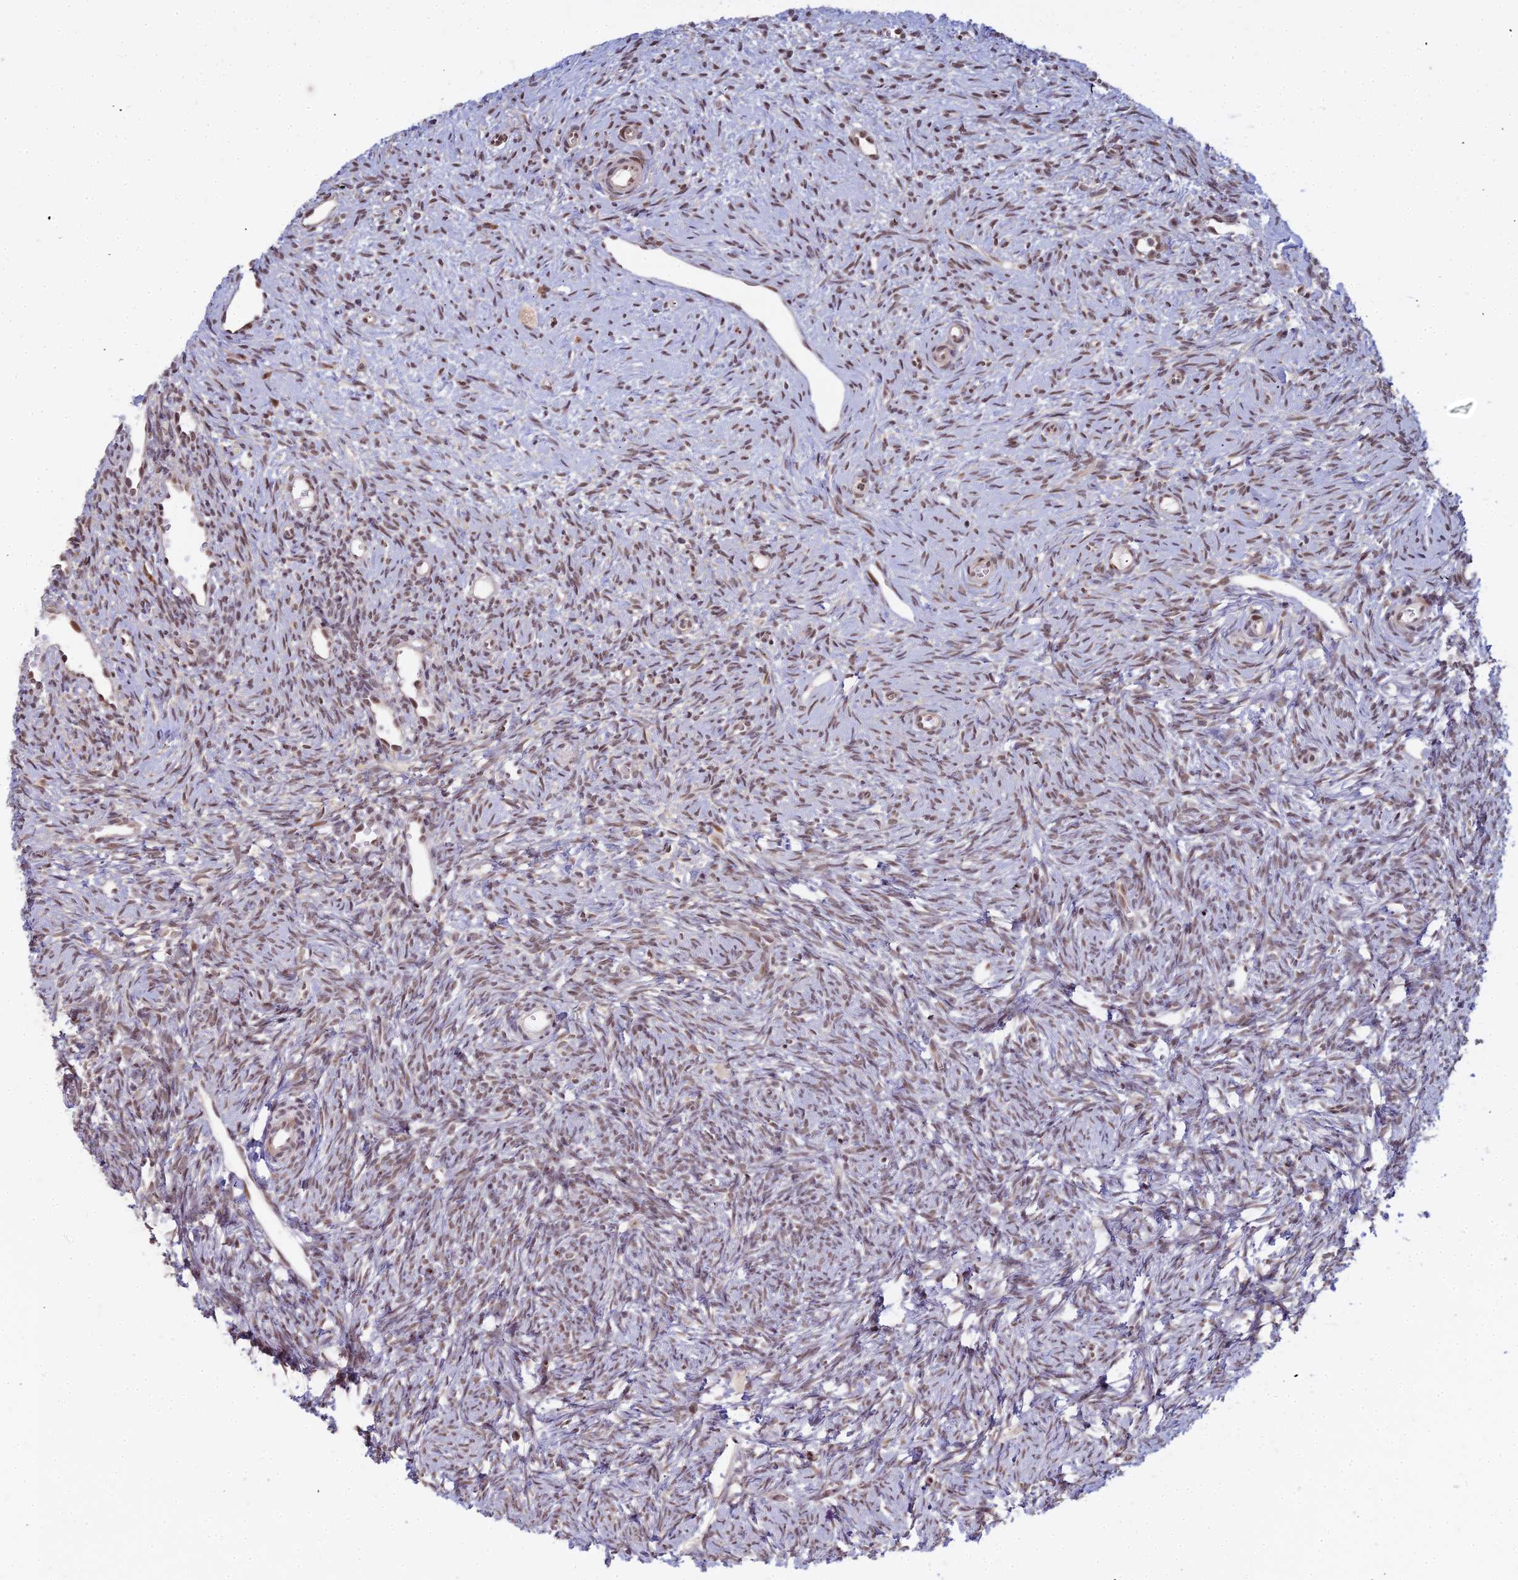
{"staining": {"intensity": "moderate", "quantity": ">75%", "location": "cytoplasmic/membranous,nuclear"}, "tissue": "ovary", "cell_type": "Follicle cells", "image_type": "normal", "snomed": [{"axis": "morphology", "description": "Normal tissue, NOS"}, {"axis": "topography", "description": "Ovary"}], "caption": "This image exhibits IHC staining of benign ovary, with medium moderate cytoplasmic/membranous,nuclear staining in approximately >75% of follicle cells.", "gene": "ABCA2", "patient": {"sex": "female", "age": 51}}